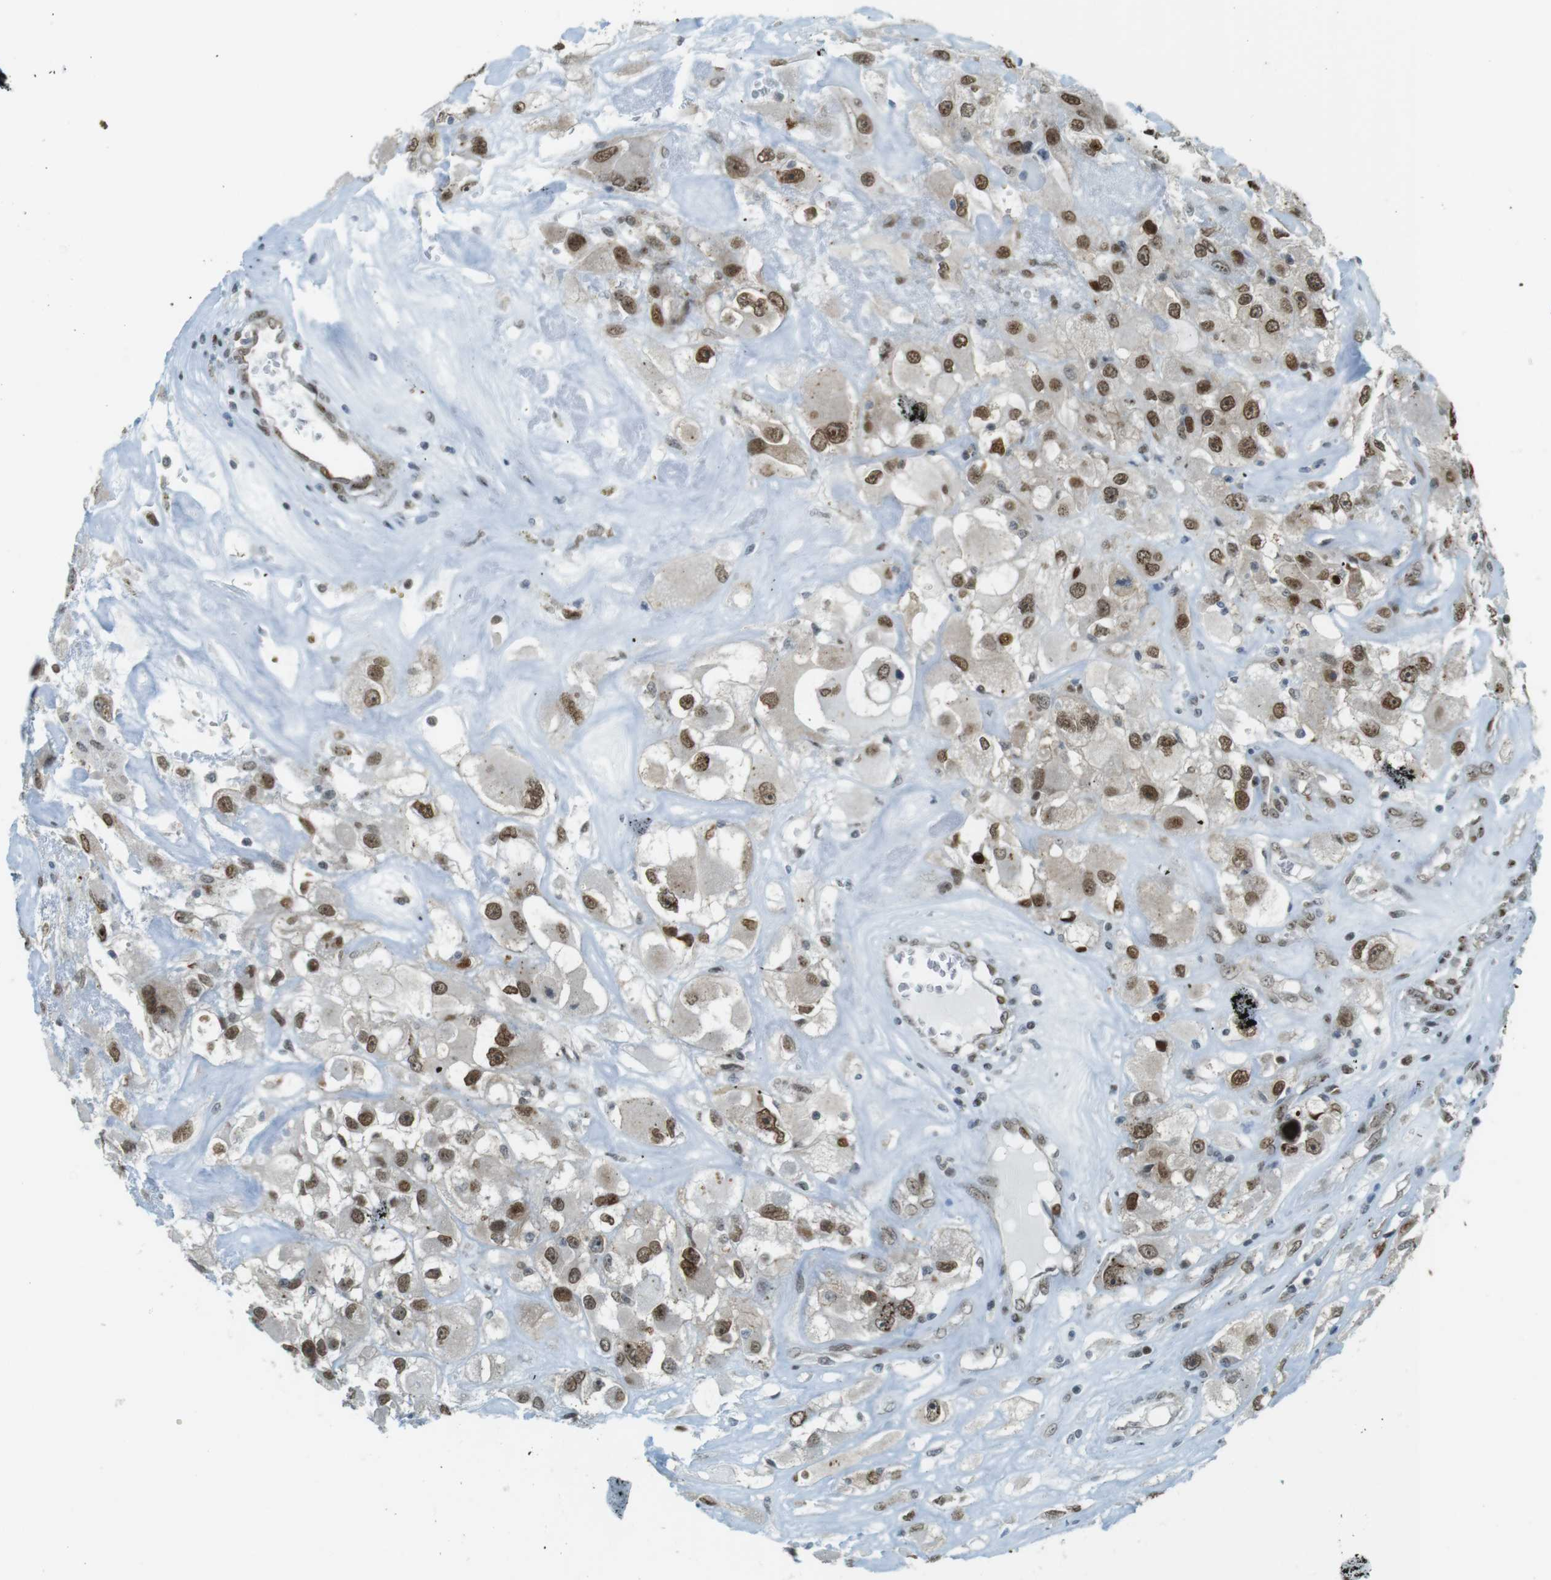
{"staining": {"intensity": "moderate", "quantity": ">75%", "location": "nuclear"}, "tissue": "renal cancer", "cell_type": "Tumor cells", "image_type": "cancer", "snomed": [{"axis": "morphology", "description": "Adenocarcinoma, NOS"}, {"axis": "topography", "description": "Kidney"}], "caption": "DAB immunohistochemical staining of renal cancer reveals moderate nuclear protein positivity in approximately >75% of tumor cells.", "gene": "UBB", "patient": {"sex": "female", "age": 52}}